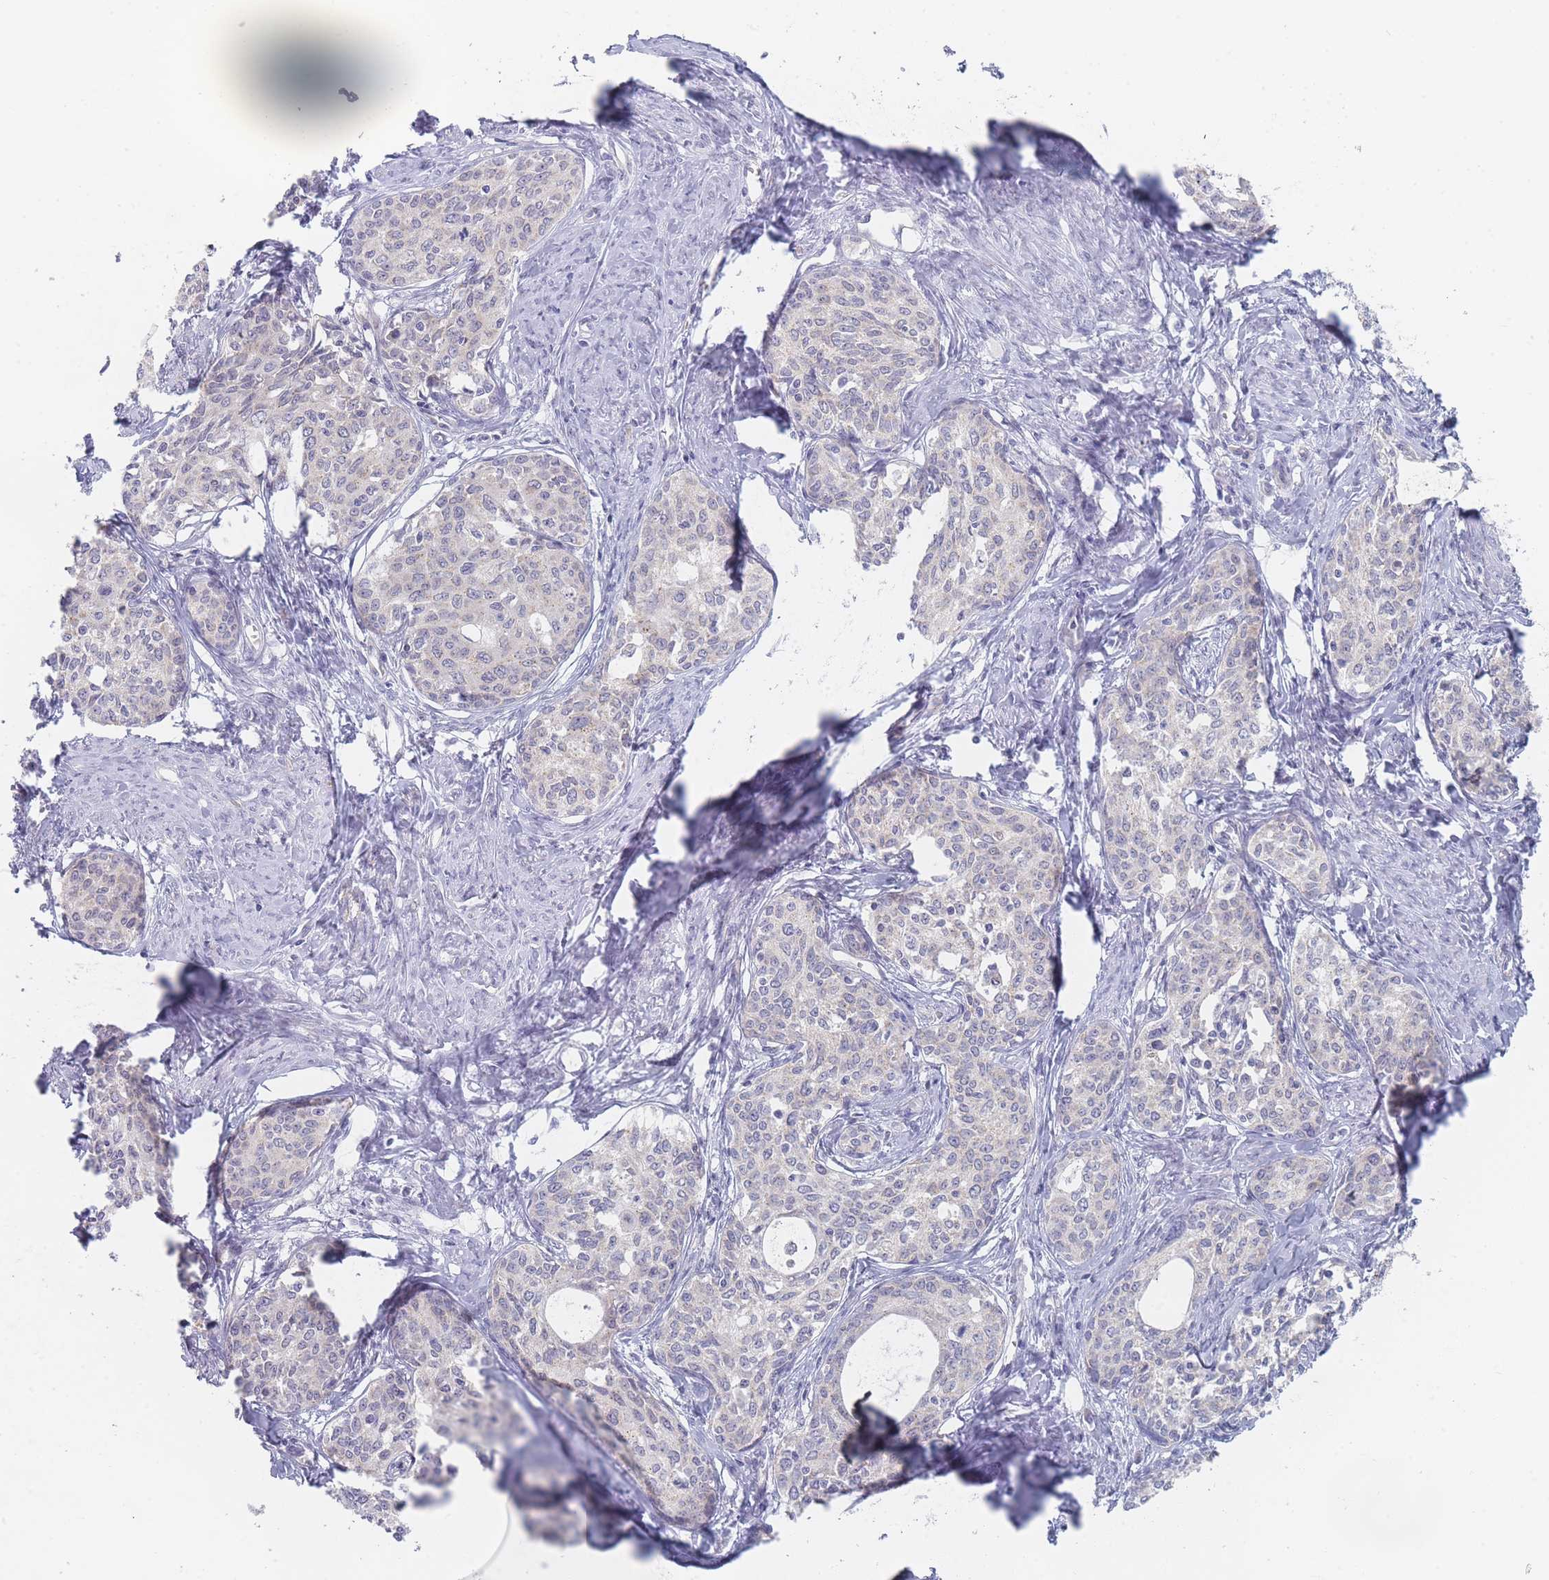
{"staining": {"intensity": "negative", "quantity": "none", "location": "none"}, "tissue": "cervical cancer", "cell_type": "Tumor cells", "image_type": "cancer", "snomed": [{"axis": "morphology", "description": "Squamous cell carcinoma, NOS"}, {"axis": "morphology", "description": "Adenocarcinoma, NOS"}, {"axis": "topography", "description": "Cervix"}], "caption": "Cervical cancer was stained to show a protein in brown. There is no significant positivity in tumor cells.", "gene": "RNF8", "patient": {"sex": "female", "age": 52}}